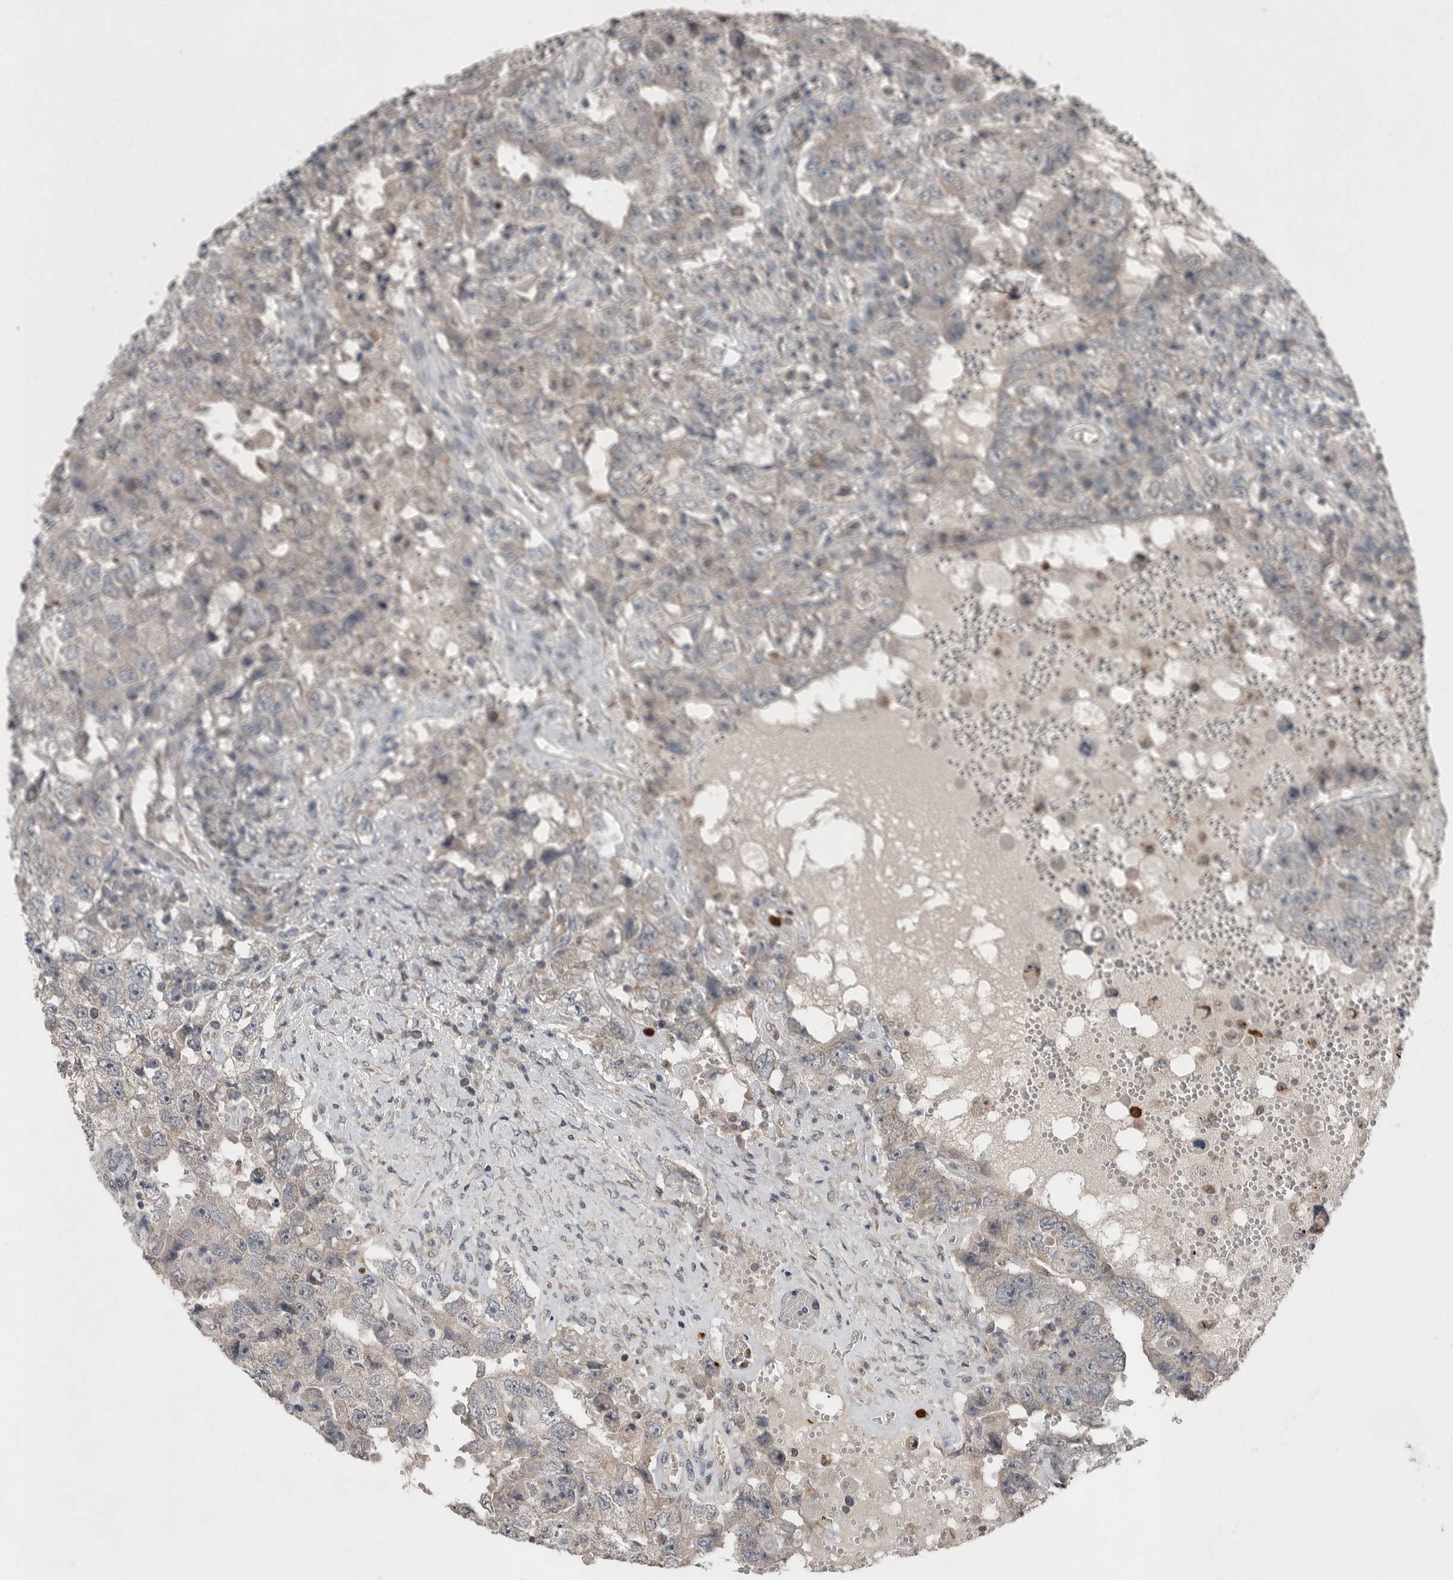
{"staining": {"intensity": "weak", "quantity": "<25%", "location": "cytoplasmic/membranous"}, "tissue": "testis cancer", "cell_type": "Tumor cells", "image_type": "cancer", "snomed": [{"axis": "morphology", "description": "Carcinoma, Embryonal, NOS"}, {"axis": "topography", "description": "Testis"}], "caption": "This is an IHC photomicrograph of testis cancer (embryonal carcinoma). There is no positivity in tumor cells.", "gene": "SCP2", "patient": {"sex": "male", "age": 26}}